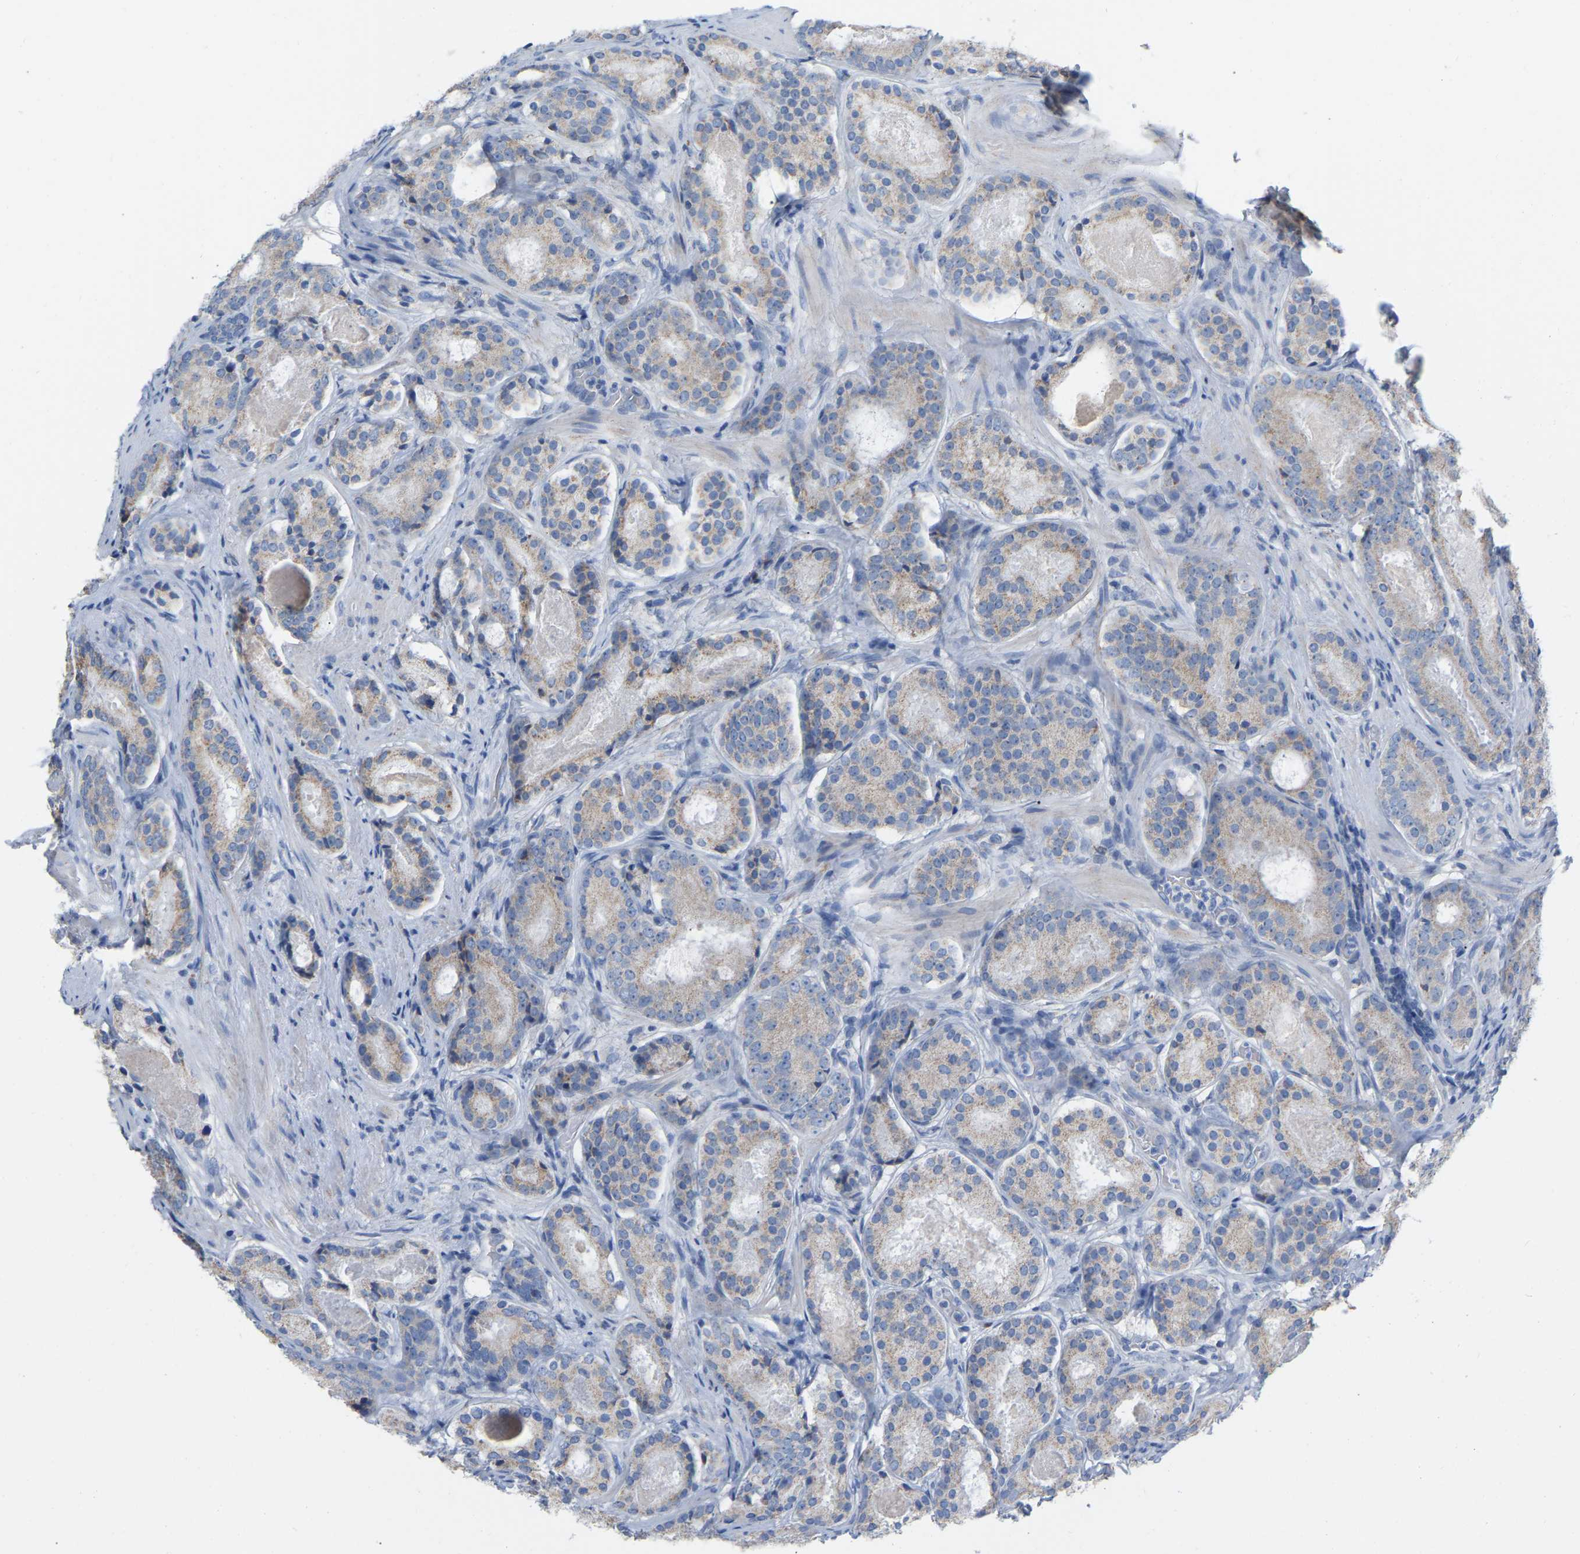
{"staining": {"intensity": "weak", "quantity": "<25%", "location": "cytoplasmic/membranous"}, "tissue": "prostate cancer", "cell_type": "Tumor cells", "image_type": "cancer", "snomed": [{"axis": "morphology", "description": "Adenocarcinoma, Low grade"}, {"axis": "topography", "description": "Prostate"}], "caption": "Tumor cells are negative for brown protein staining in prostate low-grade adenocarcinoma.", "gene": "CBLB", "patient": {"sex": "male", "age": 69}}